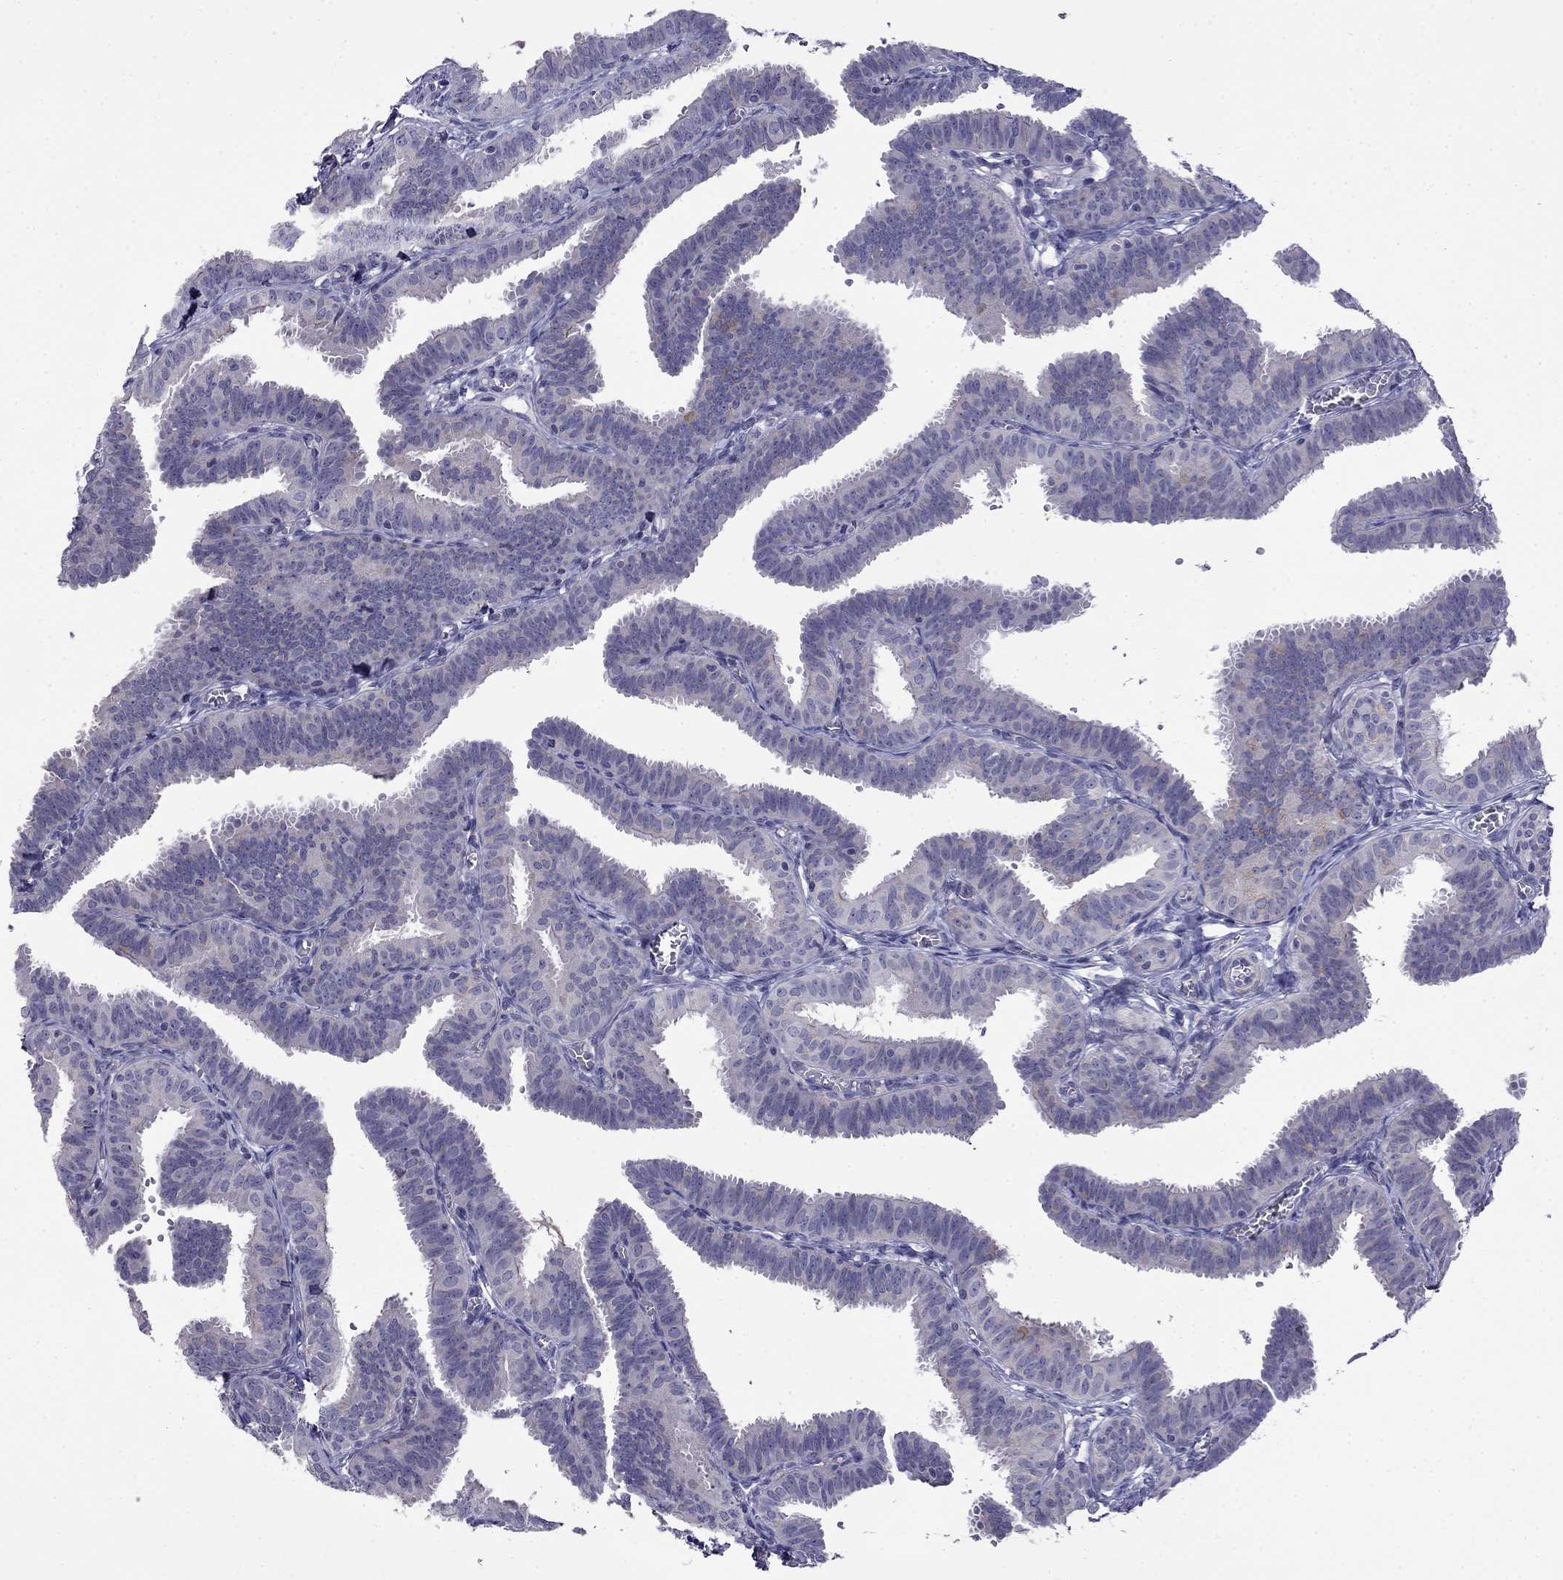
{"staining": {"intensity": "negative", "quantity": "none", "location": "none"}, "tissue": "fallopian tube", "cell_type": "Glandular cells", "image_type": "normal", "snomed": [{"axis": "morphology", "description": "Normal tissue, NOS"}, {"axis": "topography", "description": "Fallopian tube"}], "caption": "Immunohistochemistry of benign human fallopian tube exhibits no expression in glandular cells.", "gene": "PRR18", "patient": {"sex": "female", "age": 25}}